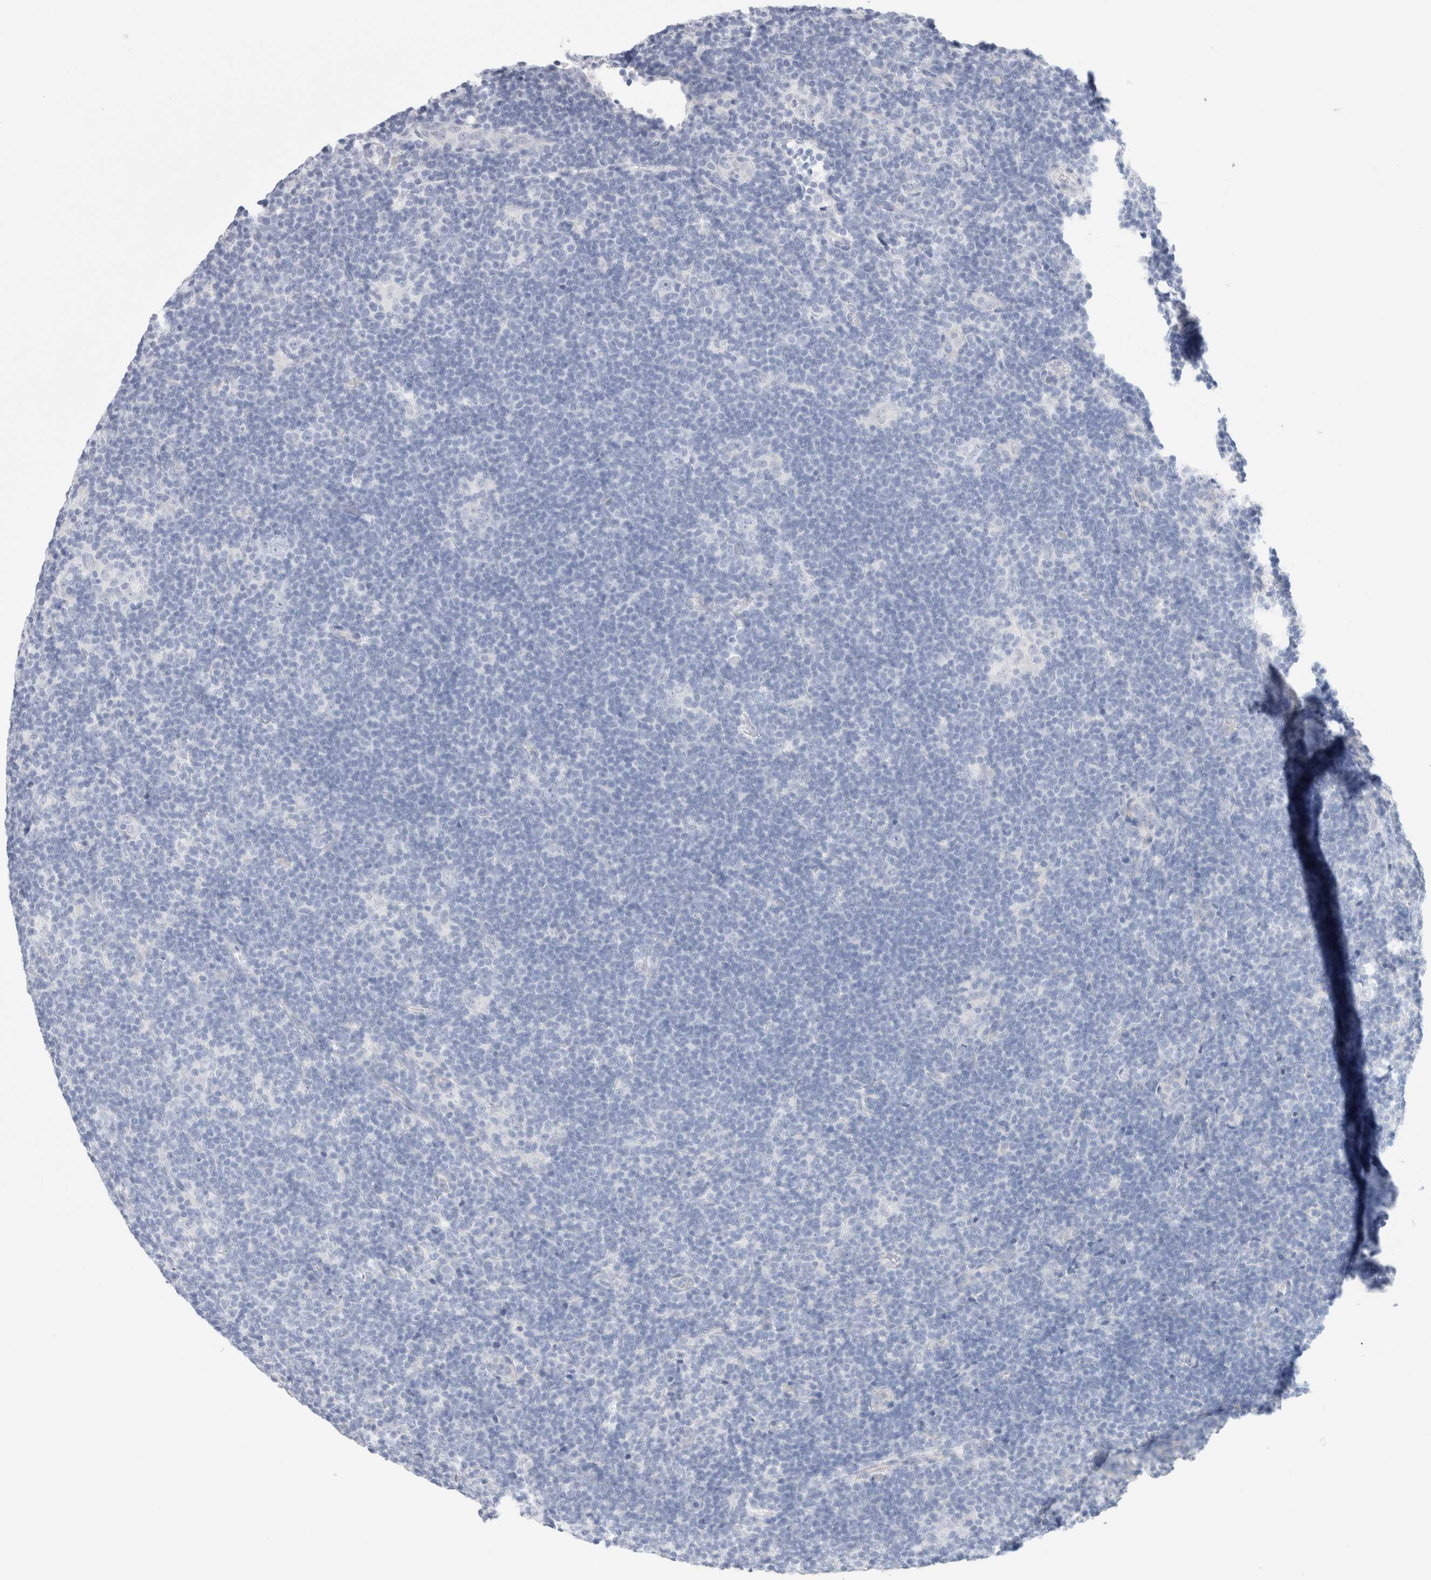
{"staining": {"intensity": "negative", "quantity": "none", "location": "none"}, "tissue": "lymphoma", "cell_type": "Tumor cells", "image_type": "cancer", "snomed": [{"axis": "morphology", "description": "Hodgkin's disease, NOS"}, {"axis": "topography", "description": "Lymph node"}], "caption": "Tumor cells show no significant expression in Hodgkin's disease.", "gene": "RTN4", "patient": {"sex": "female", "age": 57}}